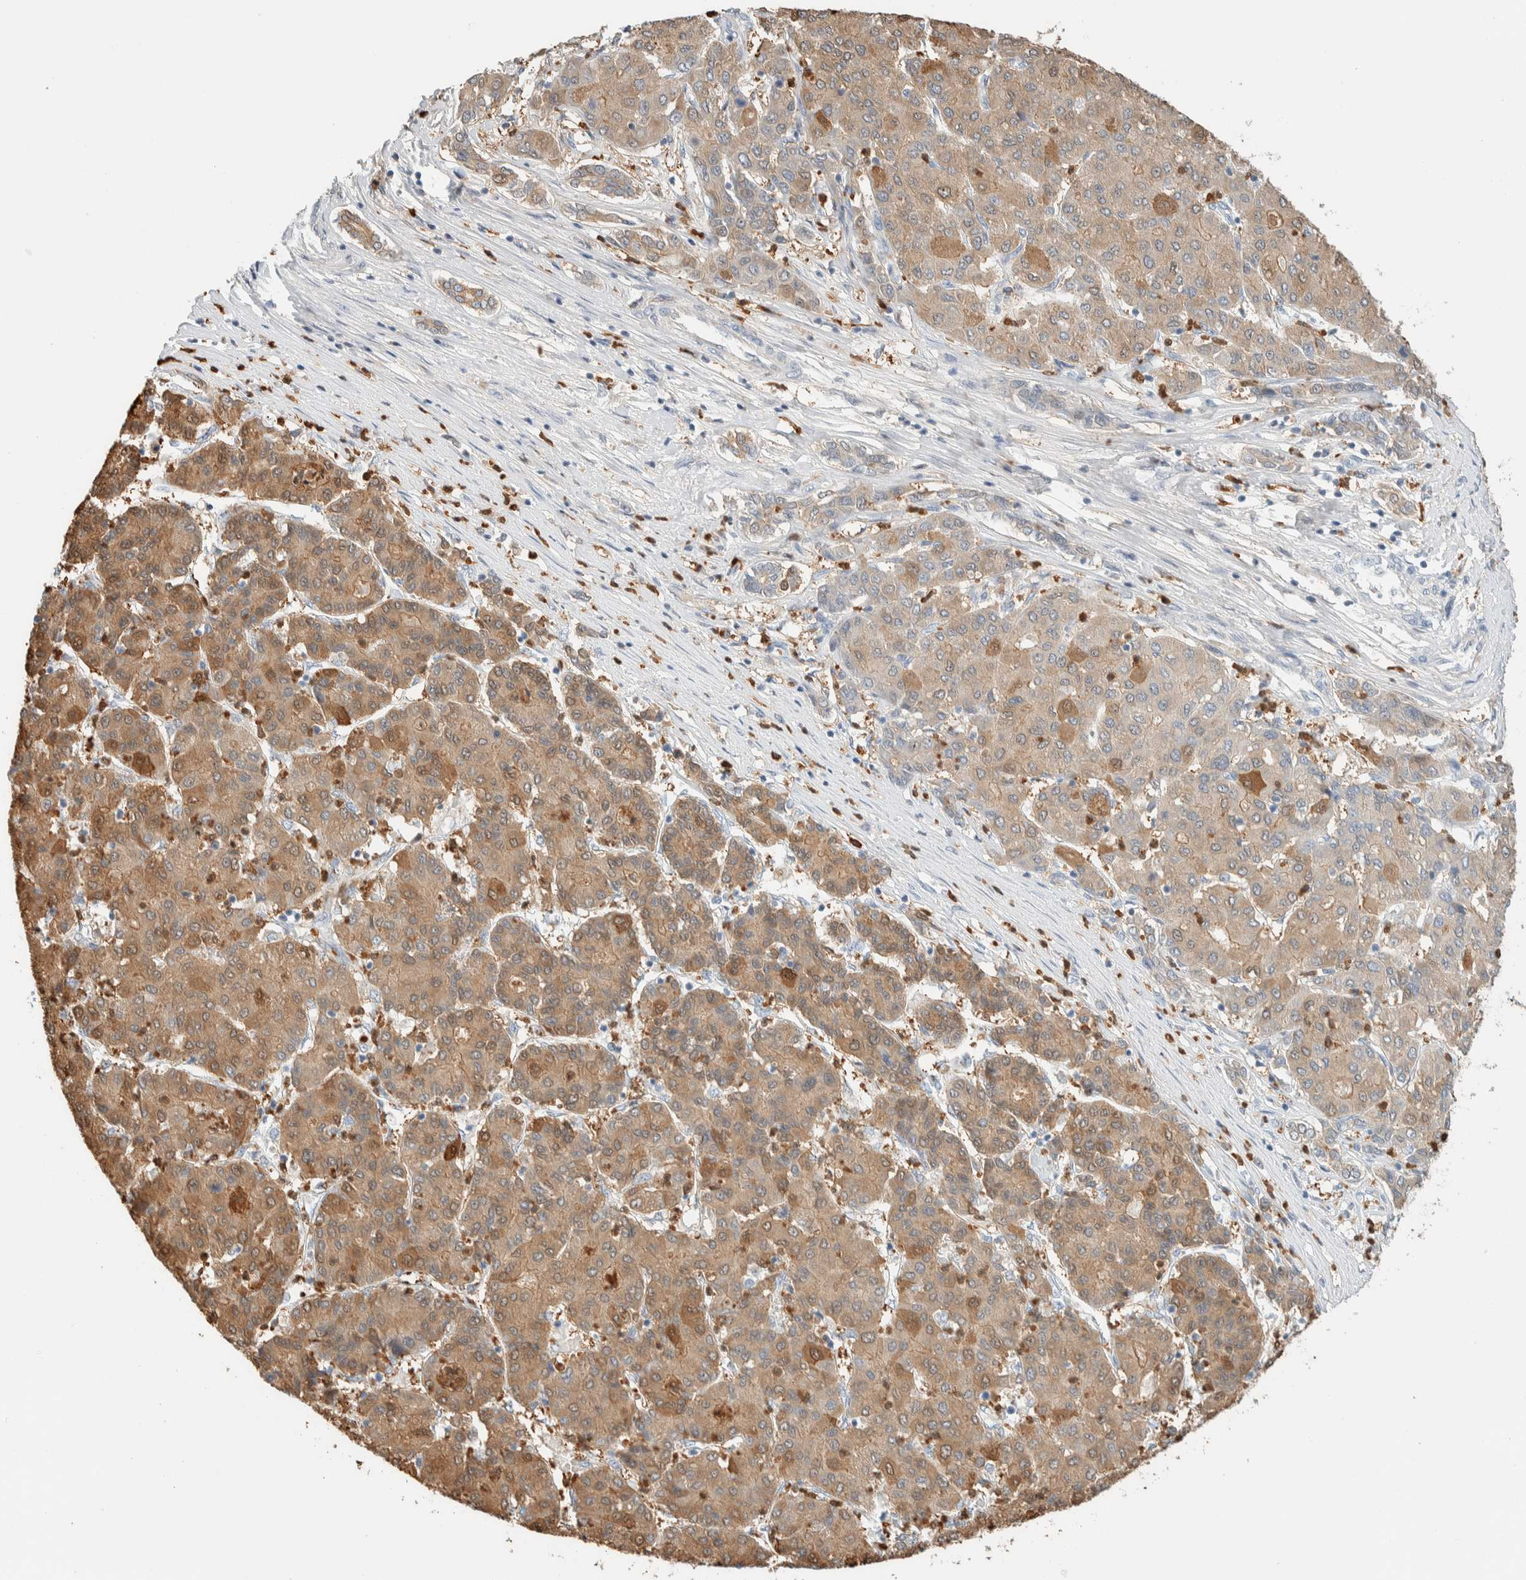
{"staining": {"intensity": "moderate", "quantity": "25%-75%", "location": "cytoplasmic/membranous"}, "tissue": "liver cancer", "cell_type": "Tumor cells", "image_type": "cancer", "snomed": [{"axis": "morphology", "description": "Carcinoma, Hepatocellular, NOS"}, {"axis": "topography", "description": "Liver"}], "caption": "Hepatocellular carcinoma (liver) stained for a protein reveals moderate cytoplasmic/membranous positivity in tumor cells. (Stains: DAB in brown, nuclei in blue, Microscopy: brightfield microscopy at high magnification).", "gene": "SETD4", "patient": {"sex": "male", "age": 65}}